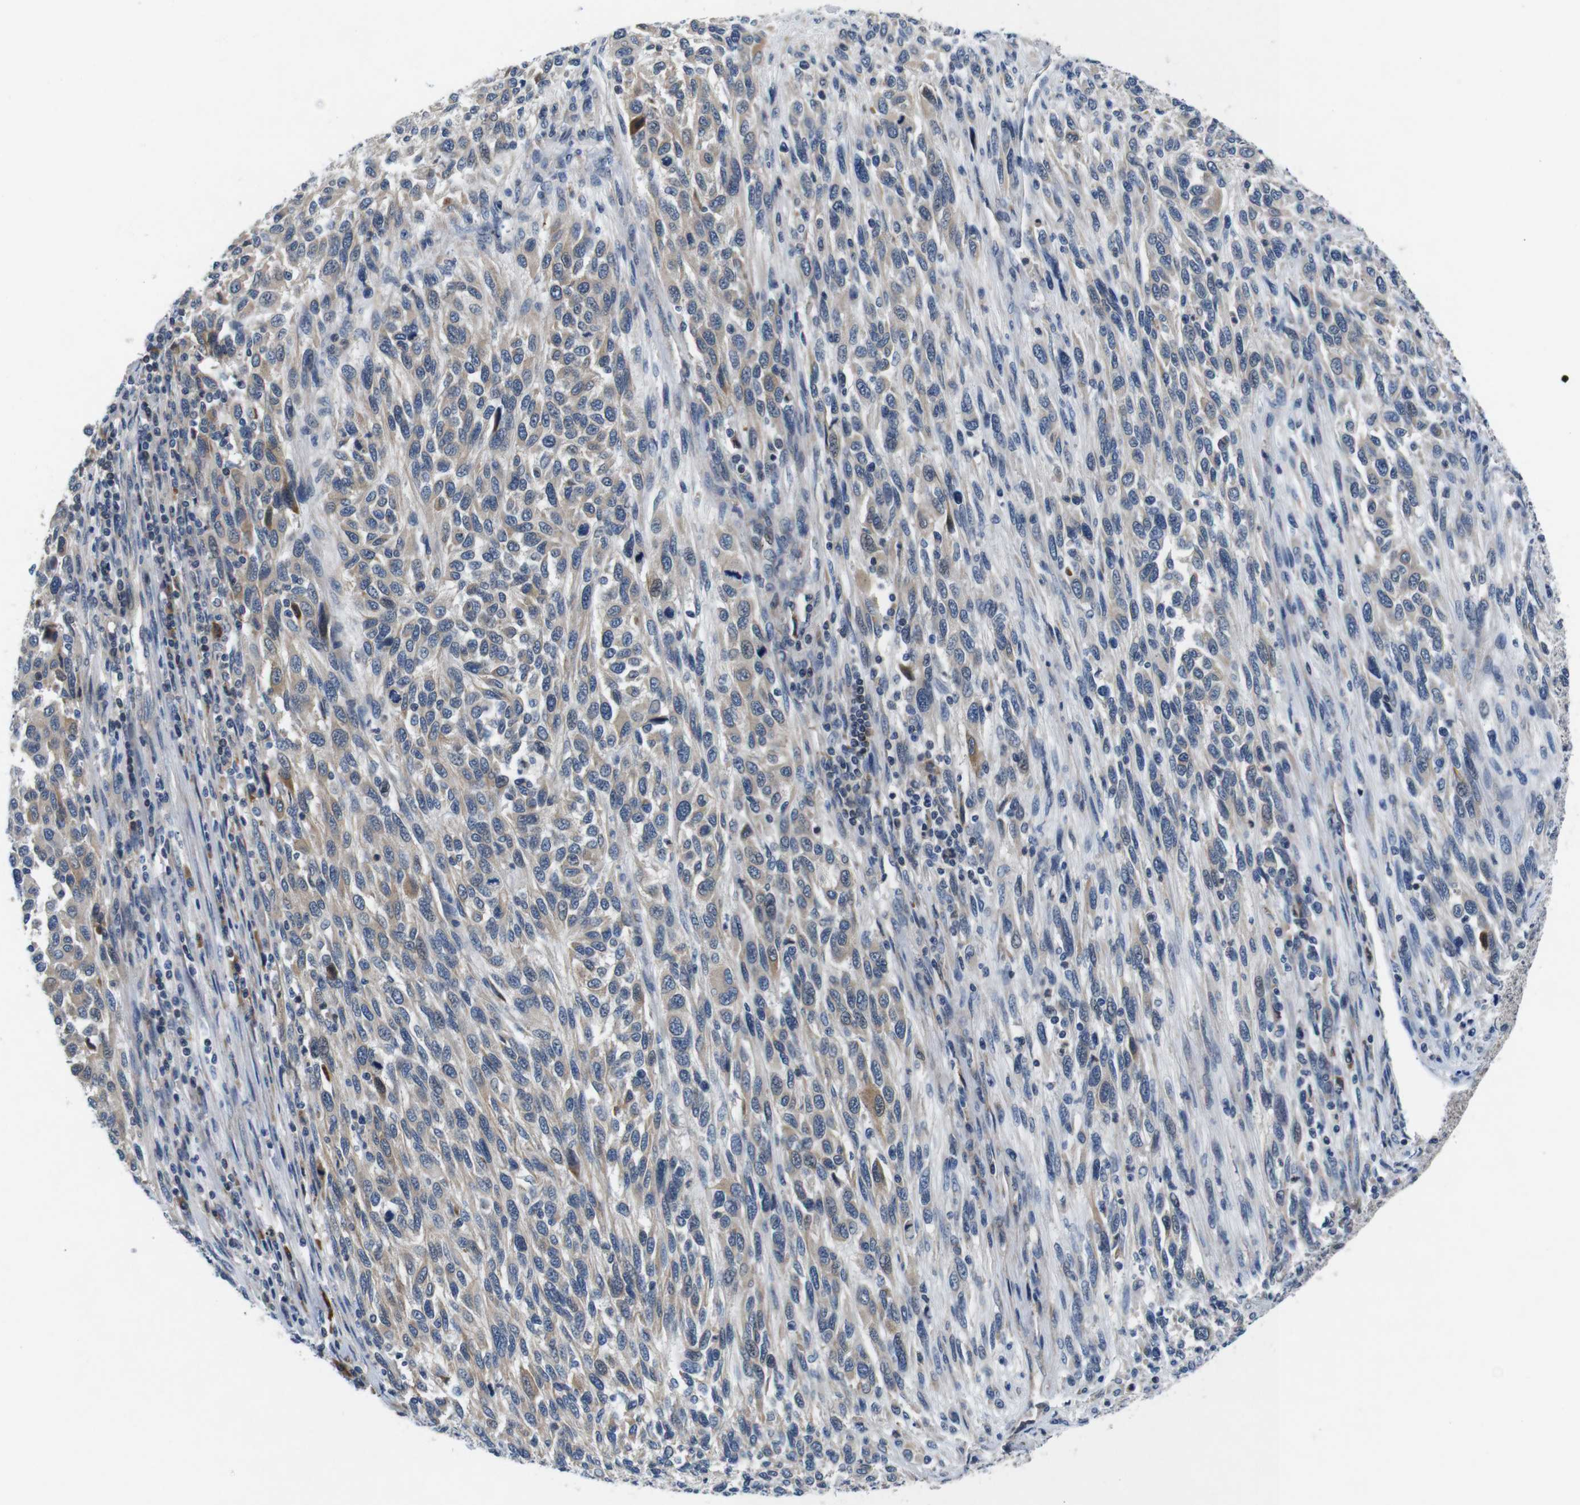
{"staining": {"intensity": "moderate", "quantity": ">75%", "location": "cytoplasmic/membranous"}, "tissue": "melanoma", "cell_type": "Tumor cells", "image_type": "cancer", "snomed": [{"axis": "morphology", "description": "Malignant melanoma, Metastatic site"}, {"axis": "topography", "description": "Lymph node"}], "caption": "Malignant melanoma (metastatic site) was stained to show a protein in brown. There is medium levels of moderate cytoplasmic/membranous expression in approximately >75% of tumor cells. (DAB IHC with brightfield microscopy, high magnification).", "gene": "JAK1", "patient": {"sex": "male", "age": 61}}